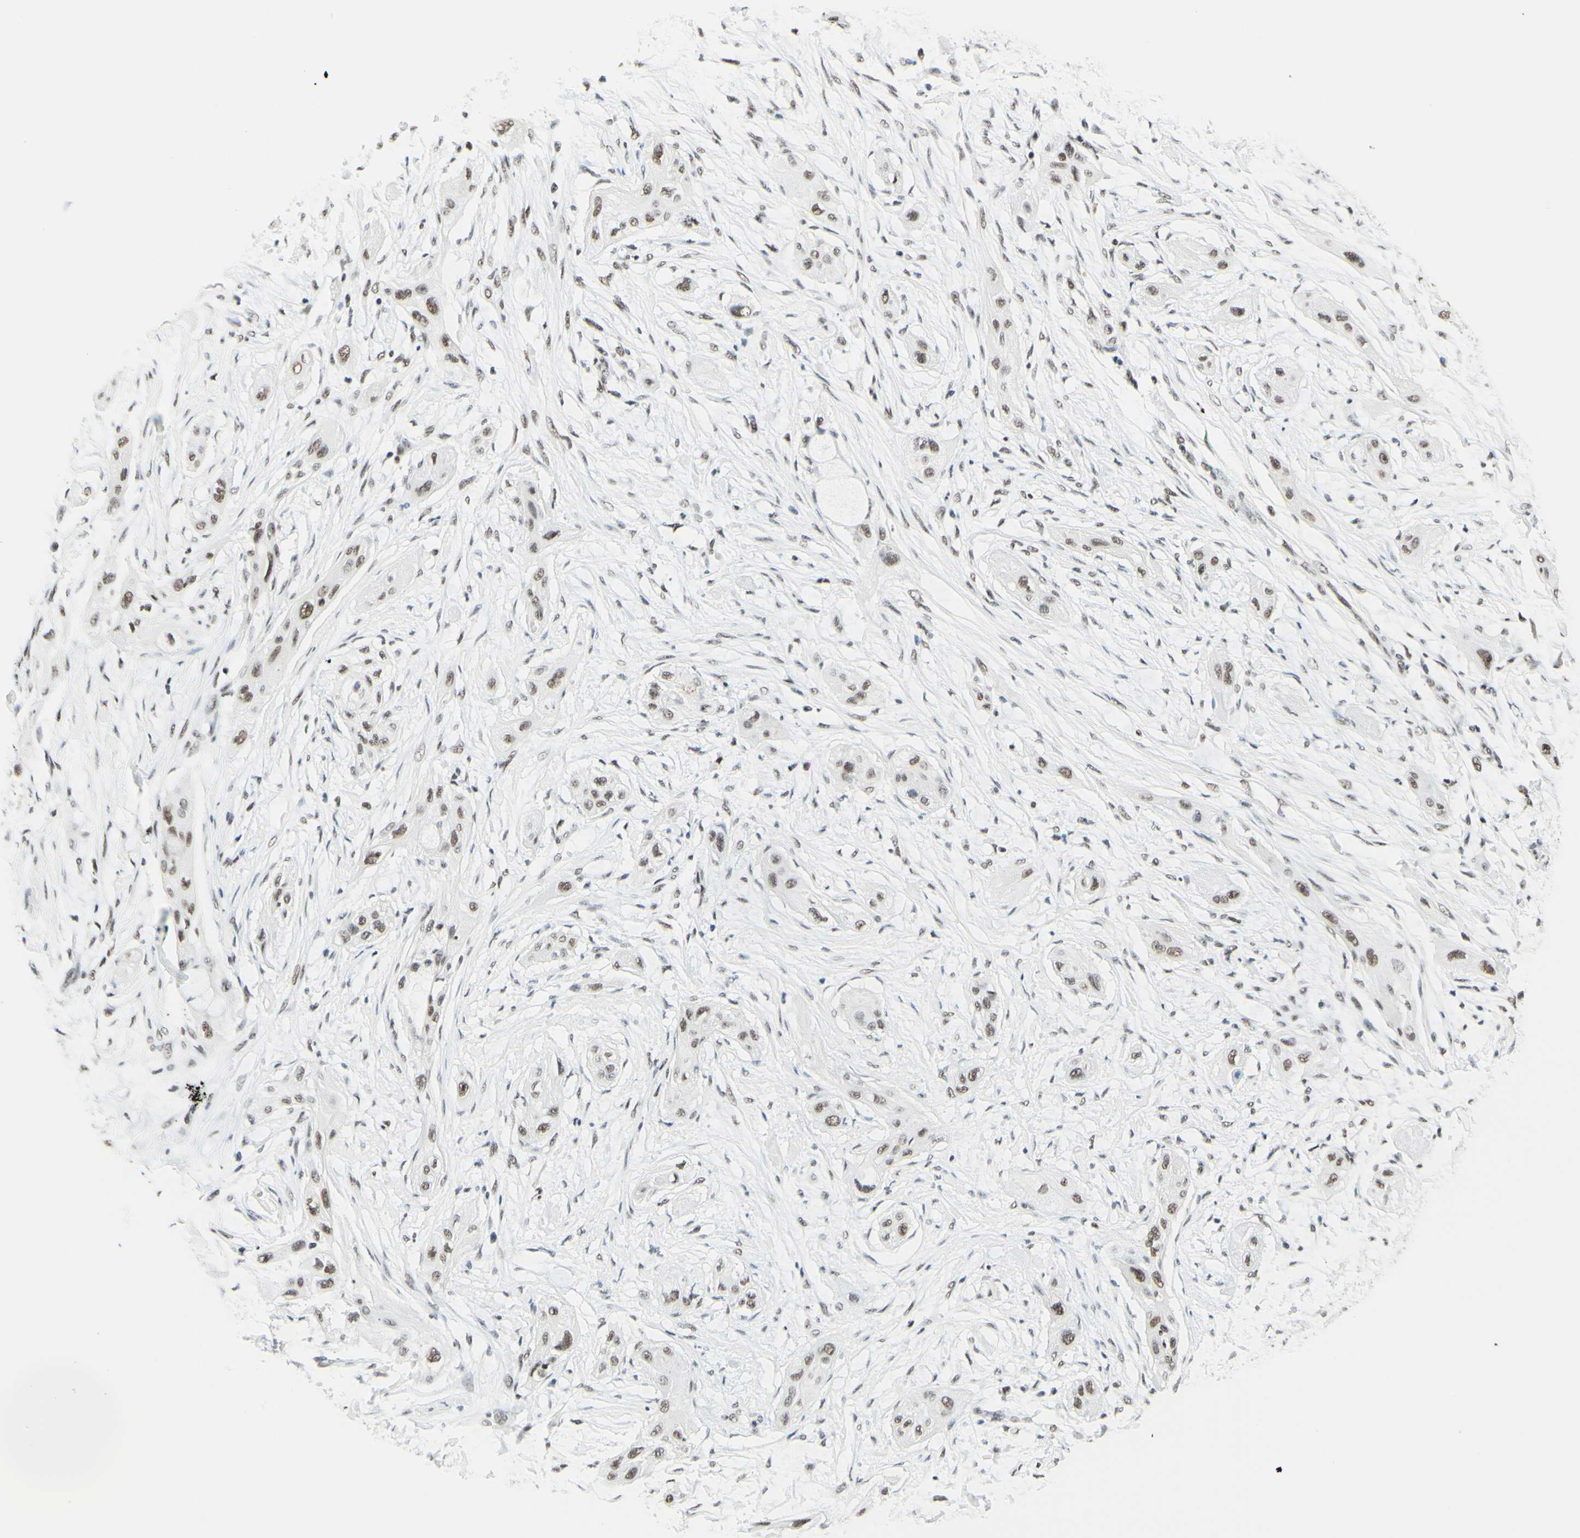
{"staining": {"intensity": "weak", "quantity": "25%-75%", "location": "nuclear"}, "tissue": "lung cancer", "cell_type": "Tumor cells", "image_type": "cancer", "snomed": [{"axis": "morphology", "description": "Squamous cell carcinoma, NOS"}, {"axis": "topography", "description": "Lung"}], "caption": "Immunohistochemical staining of squamous cell carcinoma (lung) exhibits low levels of weak nuclear protein staining in about 25%-75% of tumor cells.", "gene": "WTAP", "patient": {"sex": "female", "age": 47}}